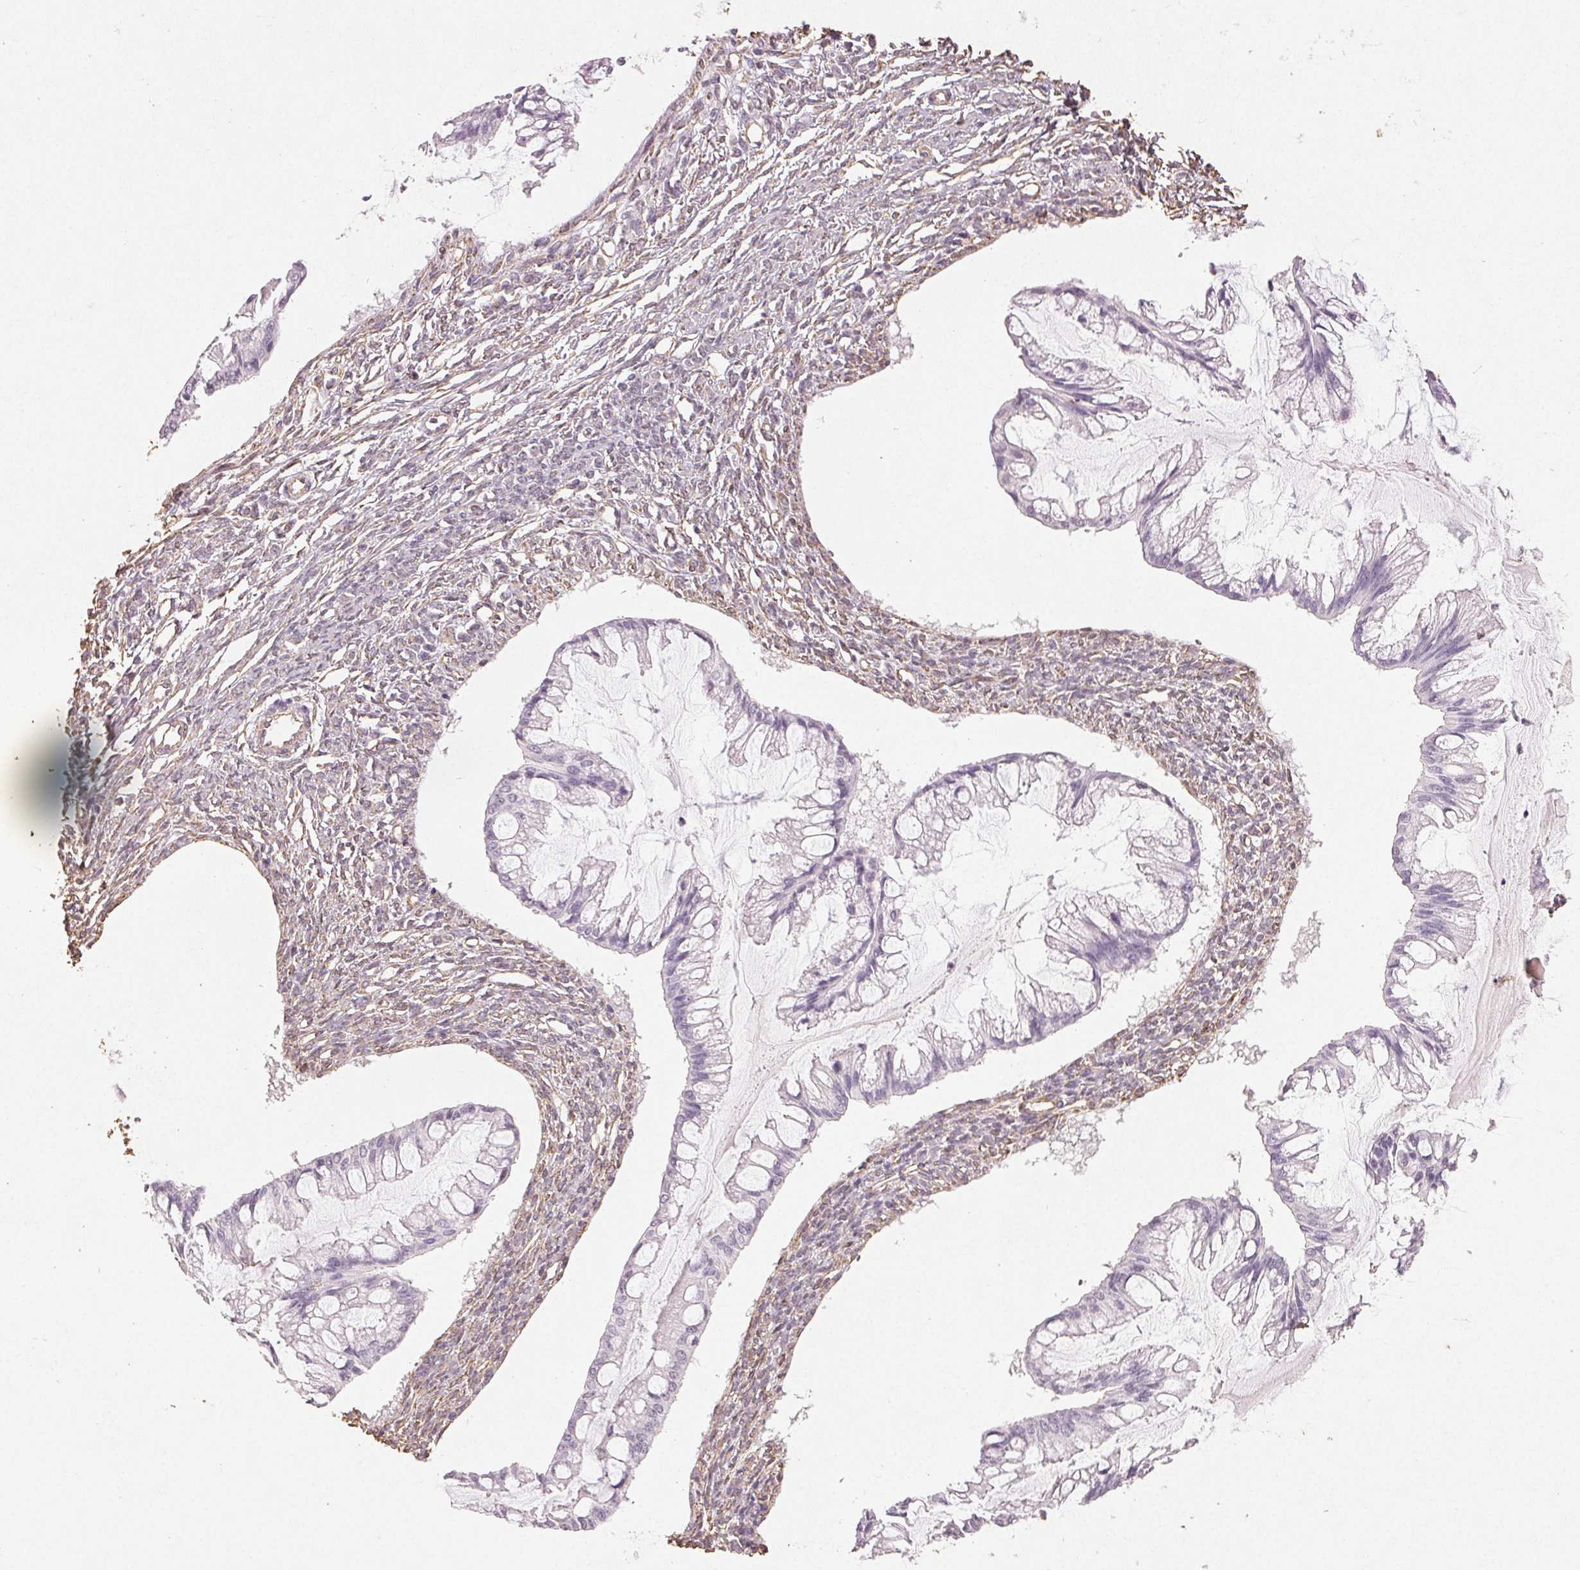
{"staining": {"intensity": "negative", "quantity": "none", "location": "none"}, "tissue": "ovarian cancer", "cell_type": "Tumor cells", "image_type": "cancer", "snomed": [{"axis": "morphology", "description": "Cystadenocarcinoma, mucinous, NOS"}, {"axis": "topography", "description": "Ovary"}], "caption": "A high-resolution histopathology image shows IHC staining of ovarian mucinous cystadenocarcinoma, which shows no significant expression in tumor cells.", "gene": "COL7A1", "patient": {"sex": "female", "age": 73}}